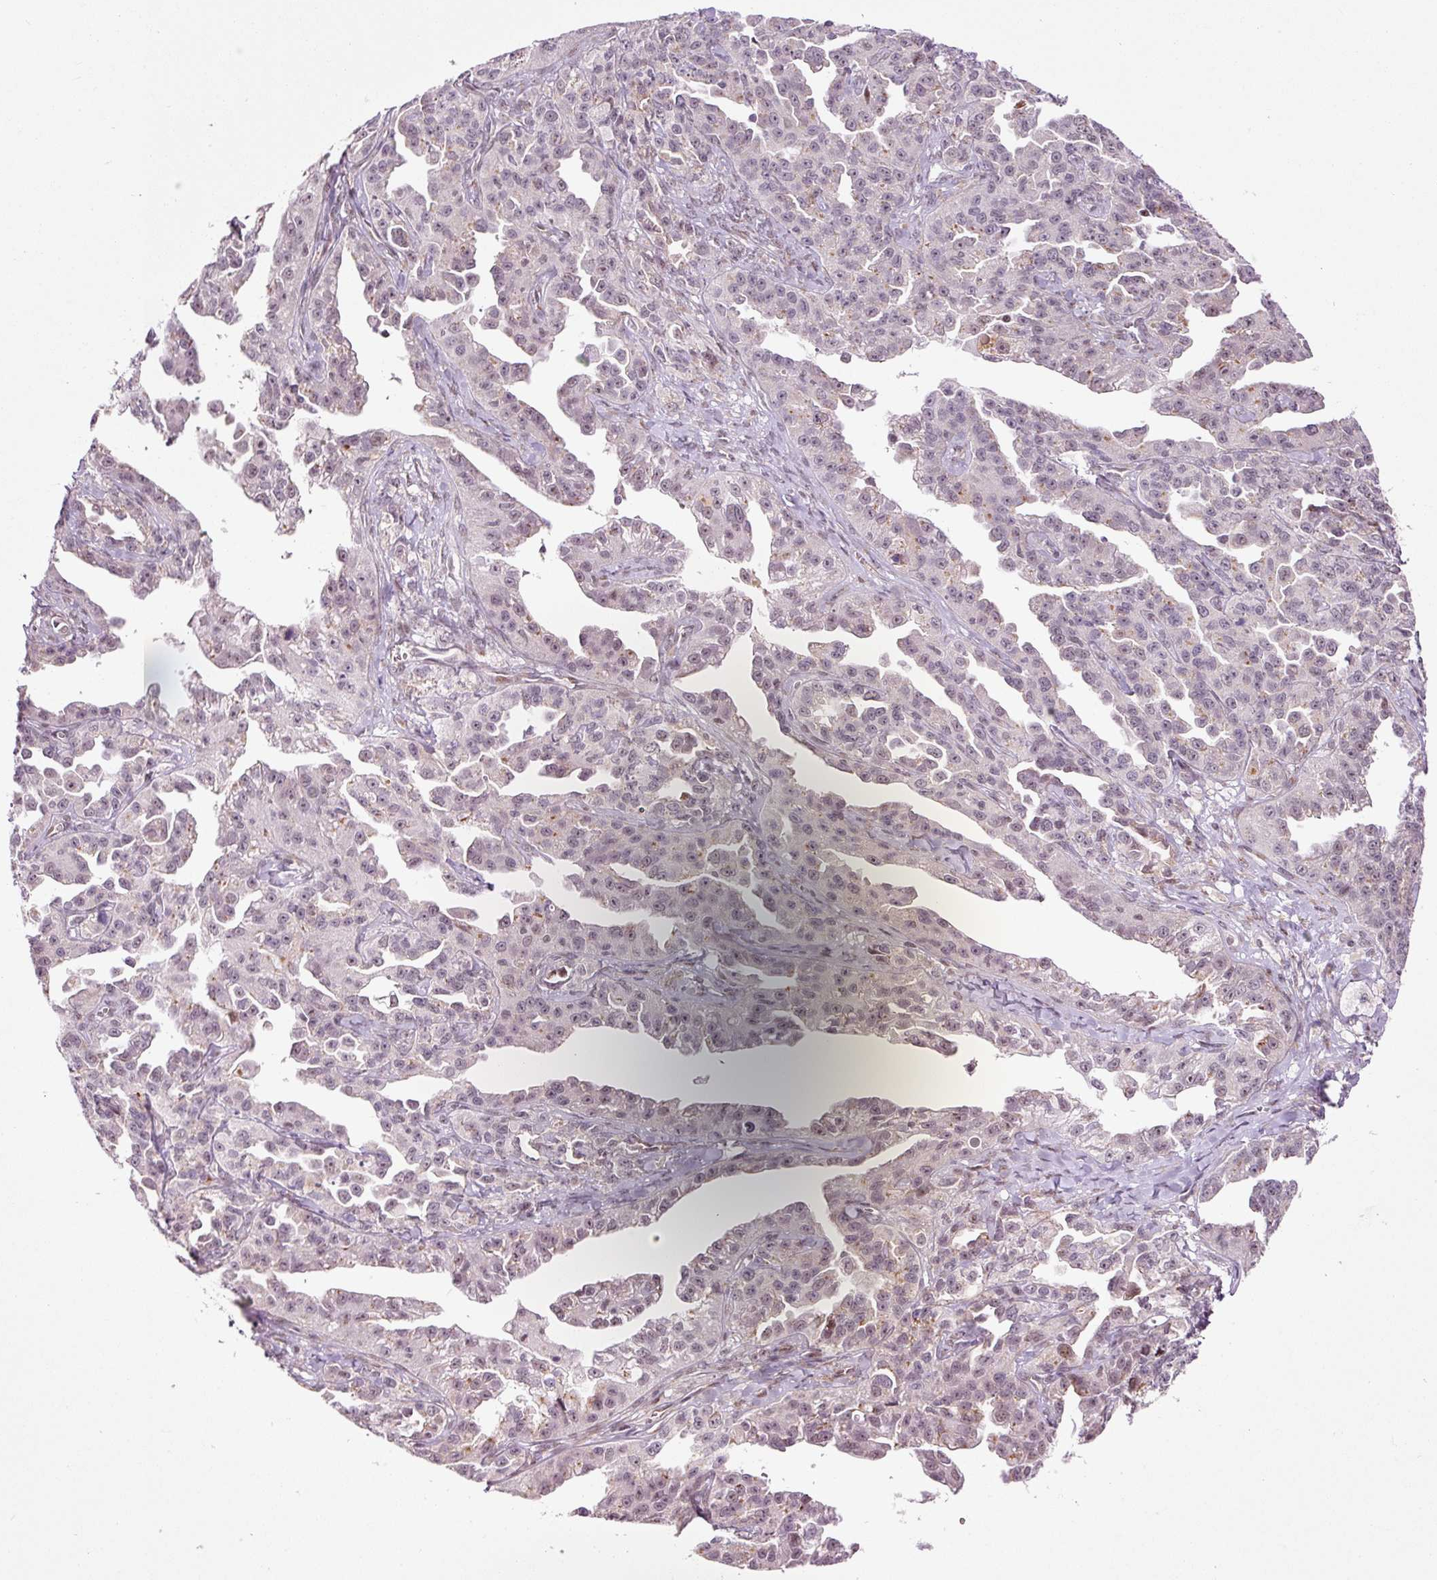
{"staining": {"intensity": "negative", "quantity": "none", "location": "none"}, "tissue": "ovarian cancer", "cell_type": "Tumor cells", "image_type": "cancer", "snomed": [{"axis": "morphology", "description": "Cystadenocarcinoma, serous, NOS"}, {"axis": "topography", "description": "Ovary"}], "caption": "The image shows no staining of tumor cells in serous cystadenocarcinoma (ovarian).", "gene": "ANKRD20A1", "patient": {"sex": "female", "age": 75}}